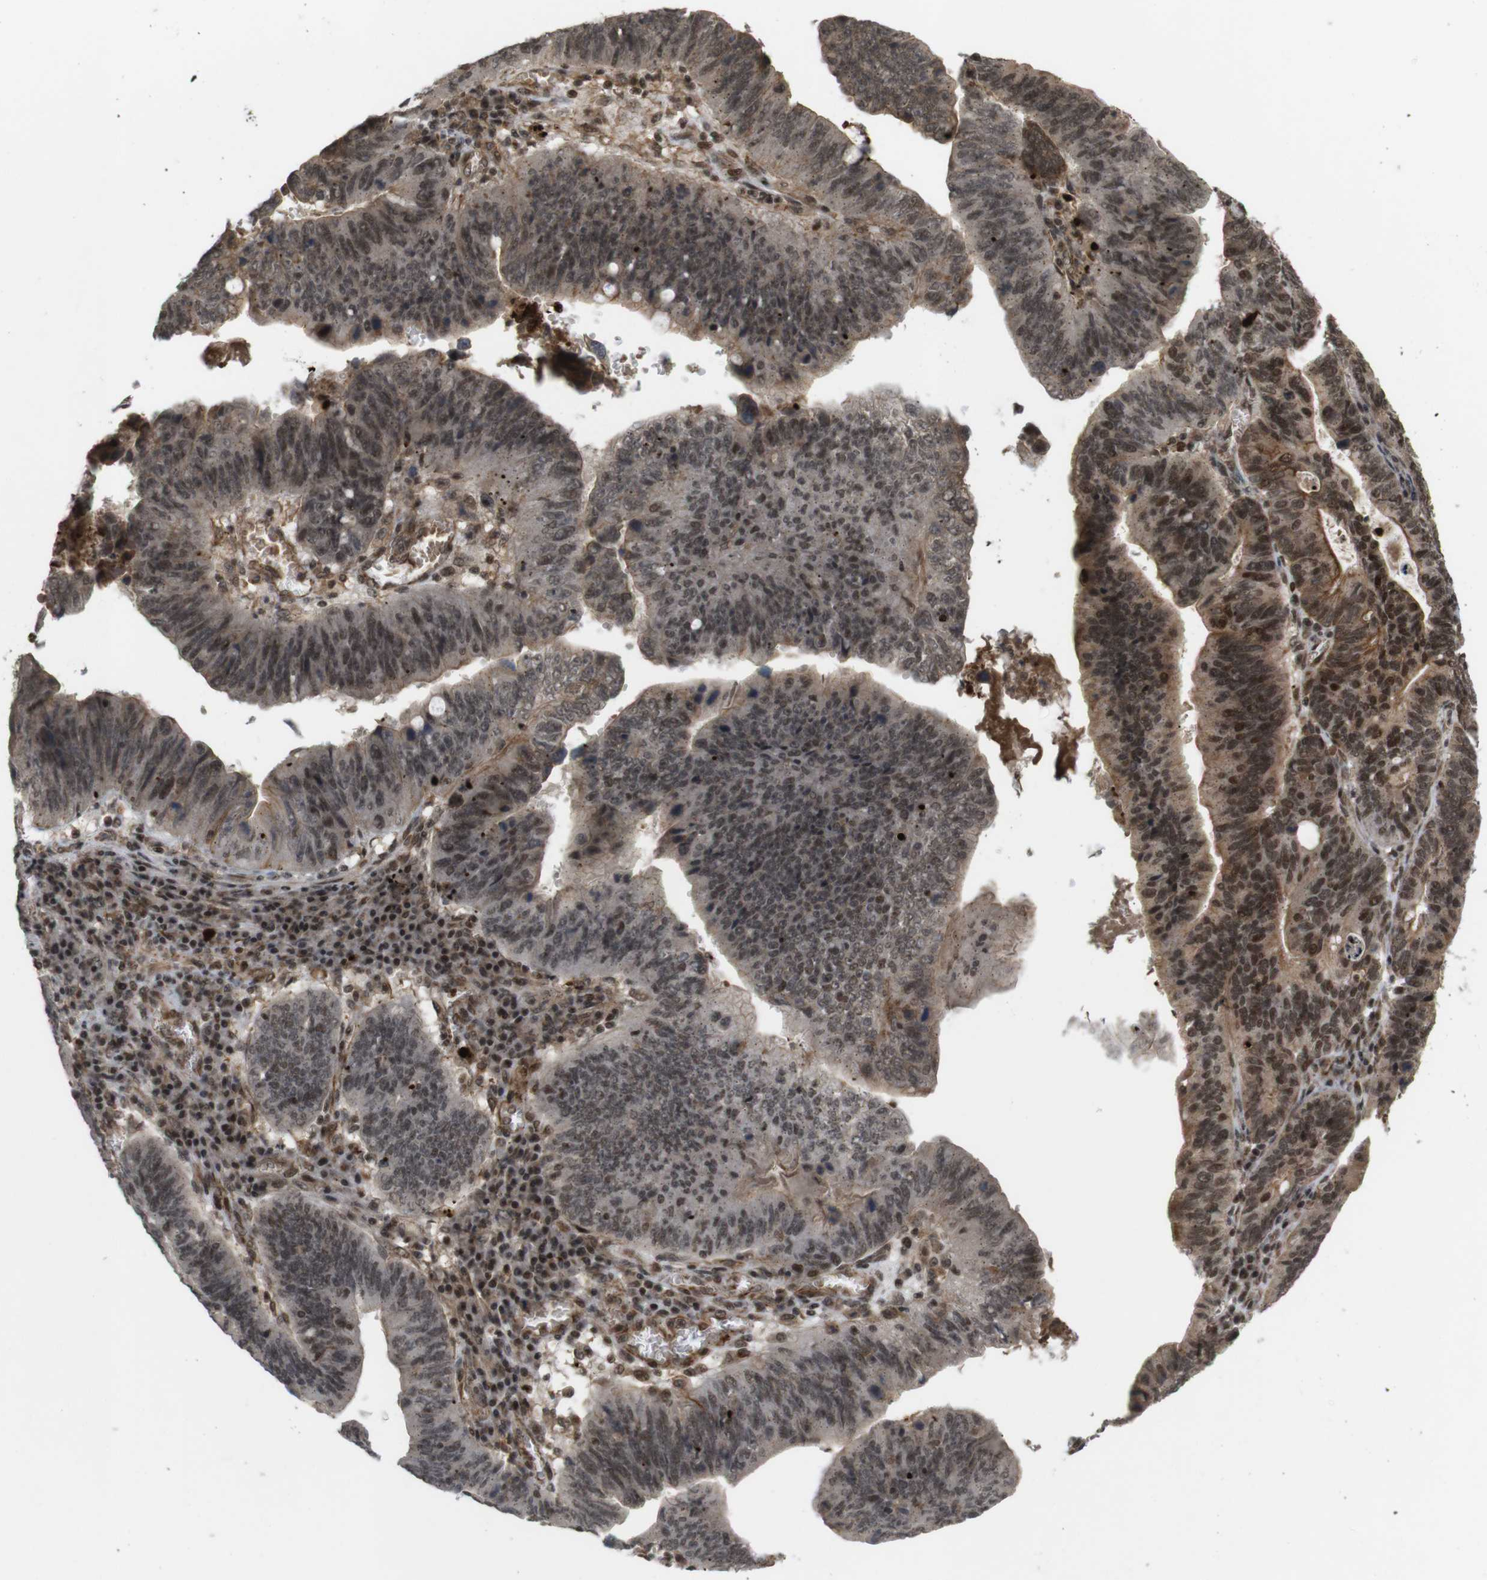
{"staining": {"intensity": "moderate", "quantity": ">75%", "location": "cytoplasmic/membranous,nuclear"}, "tissue": "stomach cancer", "cell_type": "Tumor cells", "image_type": "cancer", "snomed": [{"axis": "morphology", "description": "Adenocarcinoma, NOS"}, {"axis": "topography", "description": "Stomach"}], "caption": "Adenocarcinoma (stomach) was stained to show a protein in brown. There is medium levels of moderate cytoplasmic/membranous and nuclear positivity in about >75% of tumor cells.", "gene": "SP2", "patient": {"sex": "male", "age": 59}}